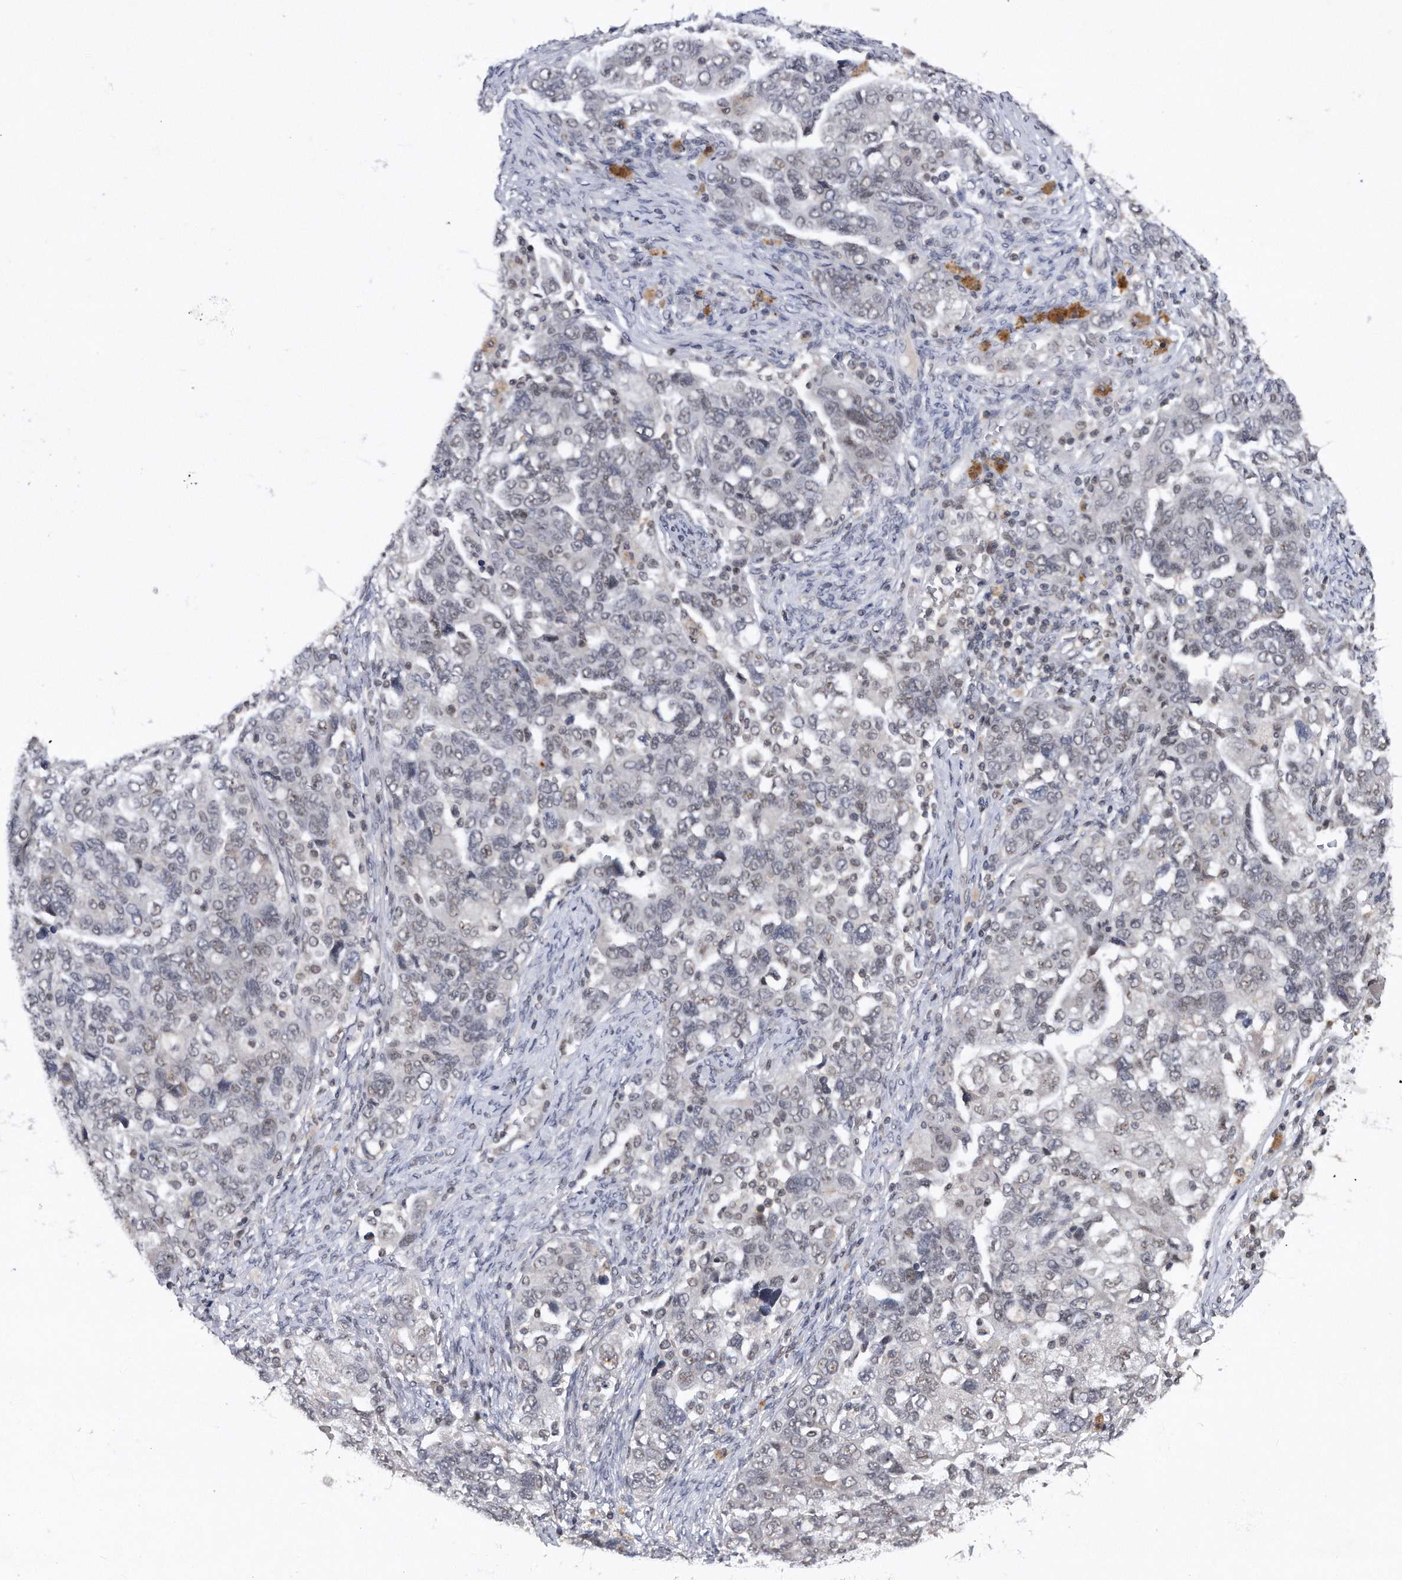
{"staining": {"intensity": "negative", "quantity": "none", "location": "none"}, "tissue": "ovarian cancer", "cell_type": "Tumor cells", "image_type": "cancer", "snomed": [{"axis": "morphology", "description": "Carcinoma, NOS"}, {"axis": "morphology", "description": "Cystadenocarcinoma, serous, NOS"}, {"axis": "topography", "description": "Ovary"}], "caption": "Photomicrograph shows no significant protein positivity in tumor cells of ovarian cancer.", "gene": "VIRMA", "patient": {"sex": "female", "age": 69}}